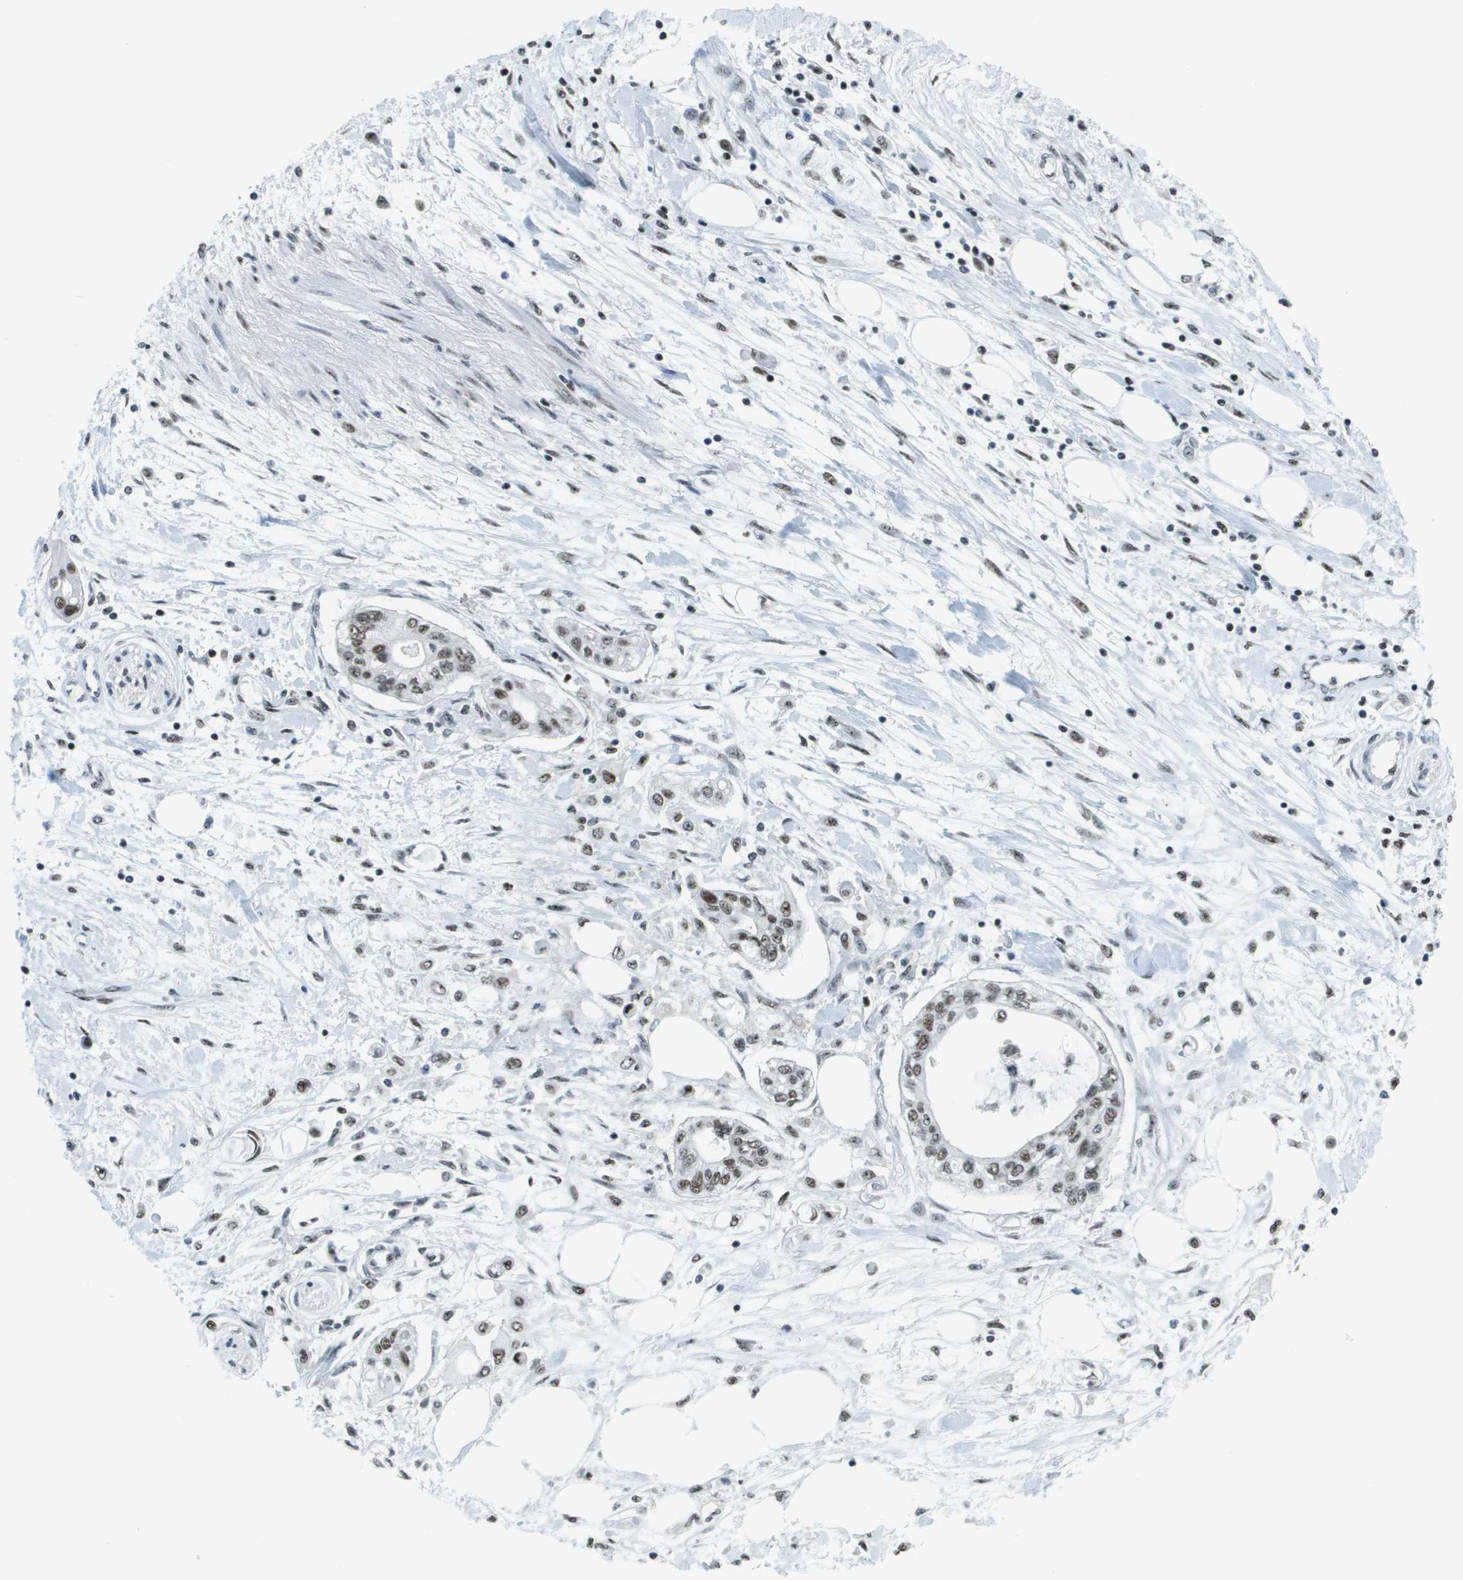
{"staining": {"intensity": "moderate", "quantity": ">75%", "location": "nuclear"}, "tissue": "pancreatic cancer", "cell_type": "Tumor cells", "image_type": "cancer", "snomed": [{"axis": "morphology", "description": "Adenocarcinoma, NOS"}, {"axis": "topography", "description": "Pancreas"}], "caption": "A brown stain shows moderate nuclear expression of a protein in pancreatic adenocarcinoma tumor cells.", "gene": "SP100", "patient": {"sex": "female", "age": 77}}